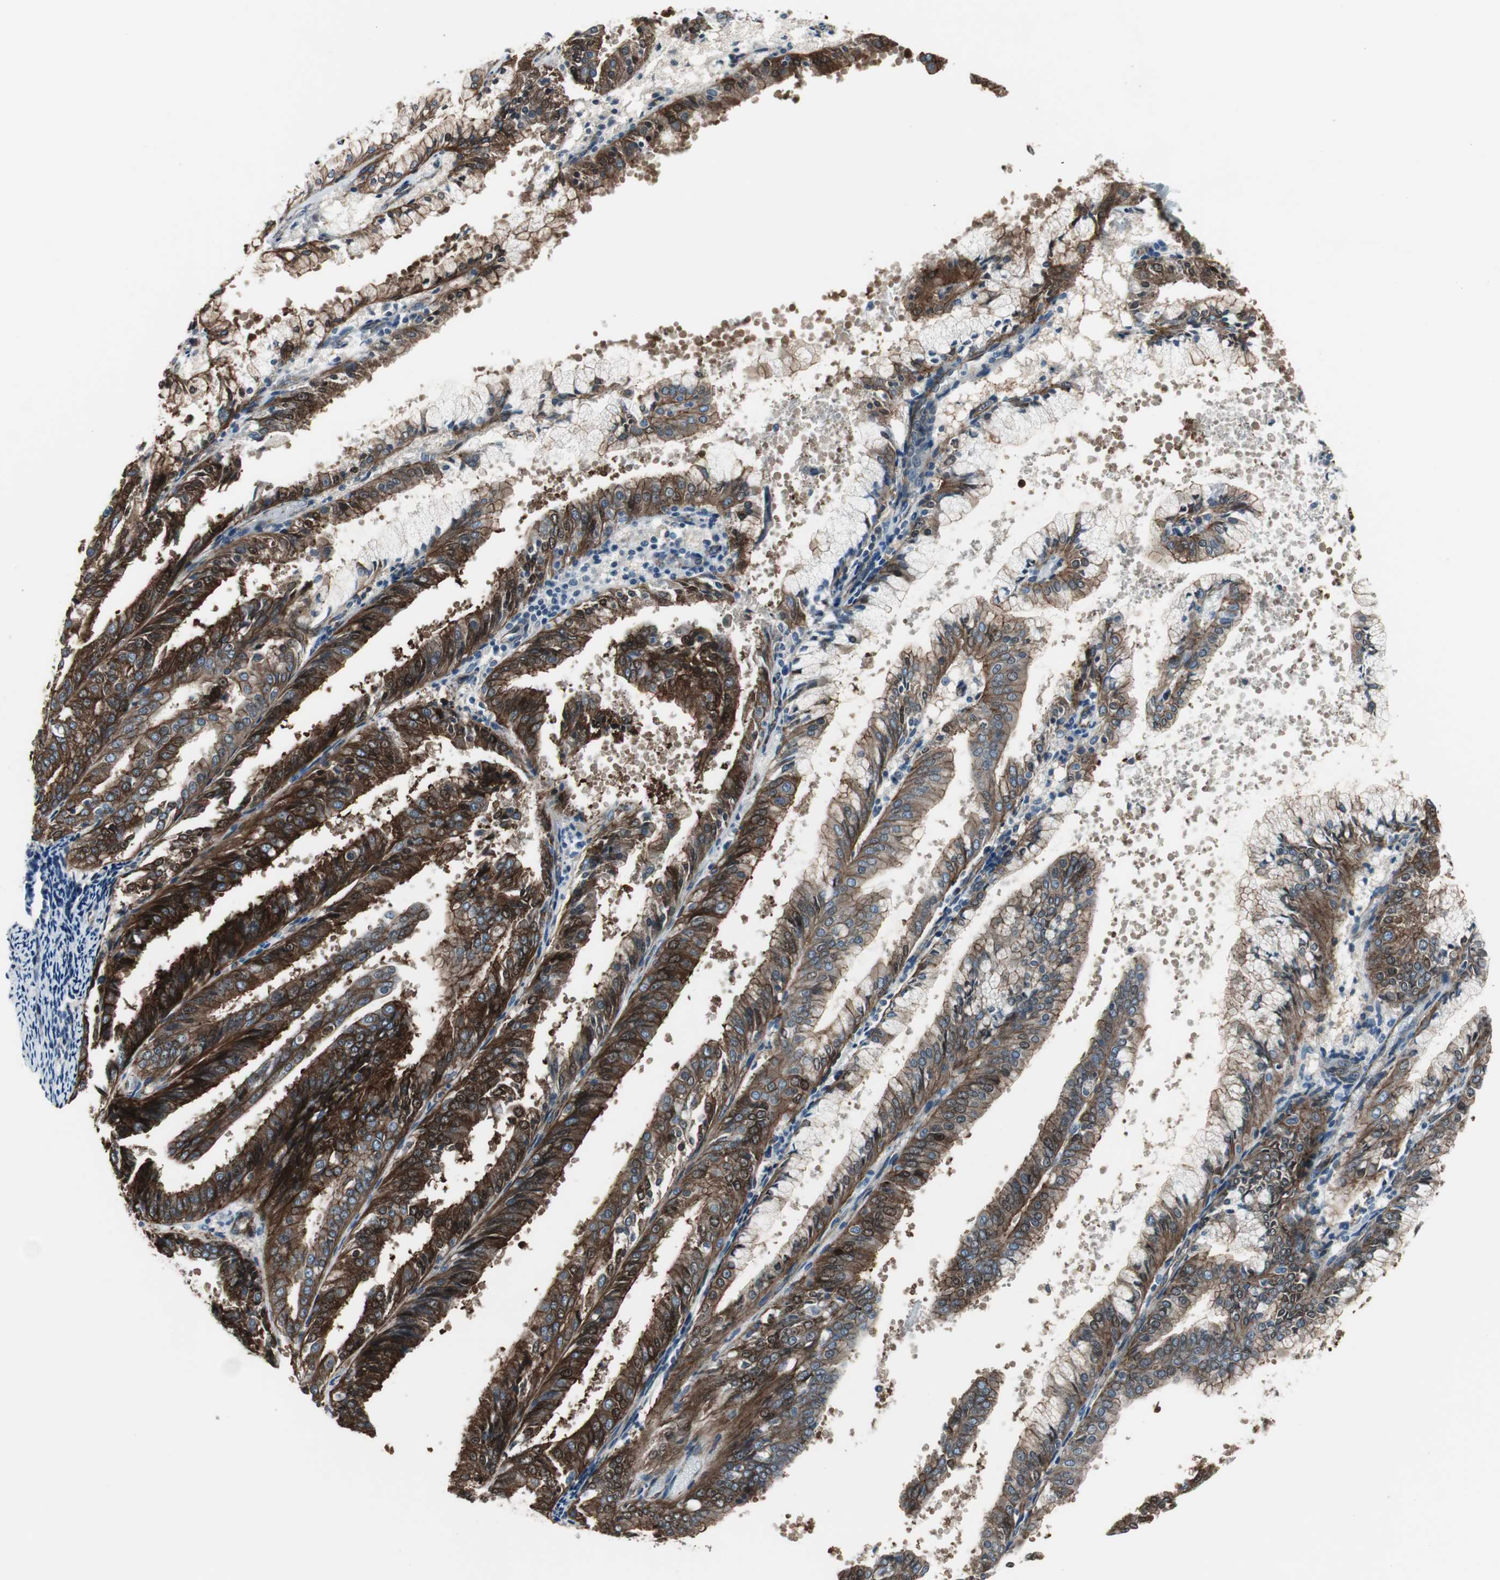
{"staining": {"intensity": "strong", "quantity": ">75%", "location": "cytoplasmic/membranous"}, "tissue": "endometrial cancer", "cell_type": "Tumor cells", "image_type": "cancer", "snomed": [{"axis": "morphology", "description": "Adenocarcinoma, NOS"}, {"axis": "topography", "description": "Endometrium"}], "caption": "Brown immunohistochemical staining in human adenocarcinoma (endometrial) reveals strong cytoplasmic/membranous positivity in about >75% of tumor cells.", "gene": "STXBP4", "patient": {"sex": "female", "age": 63}}